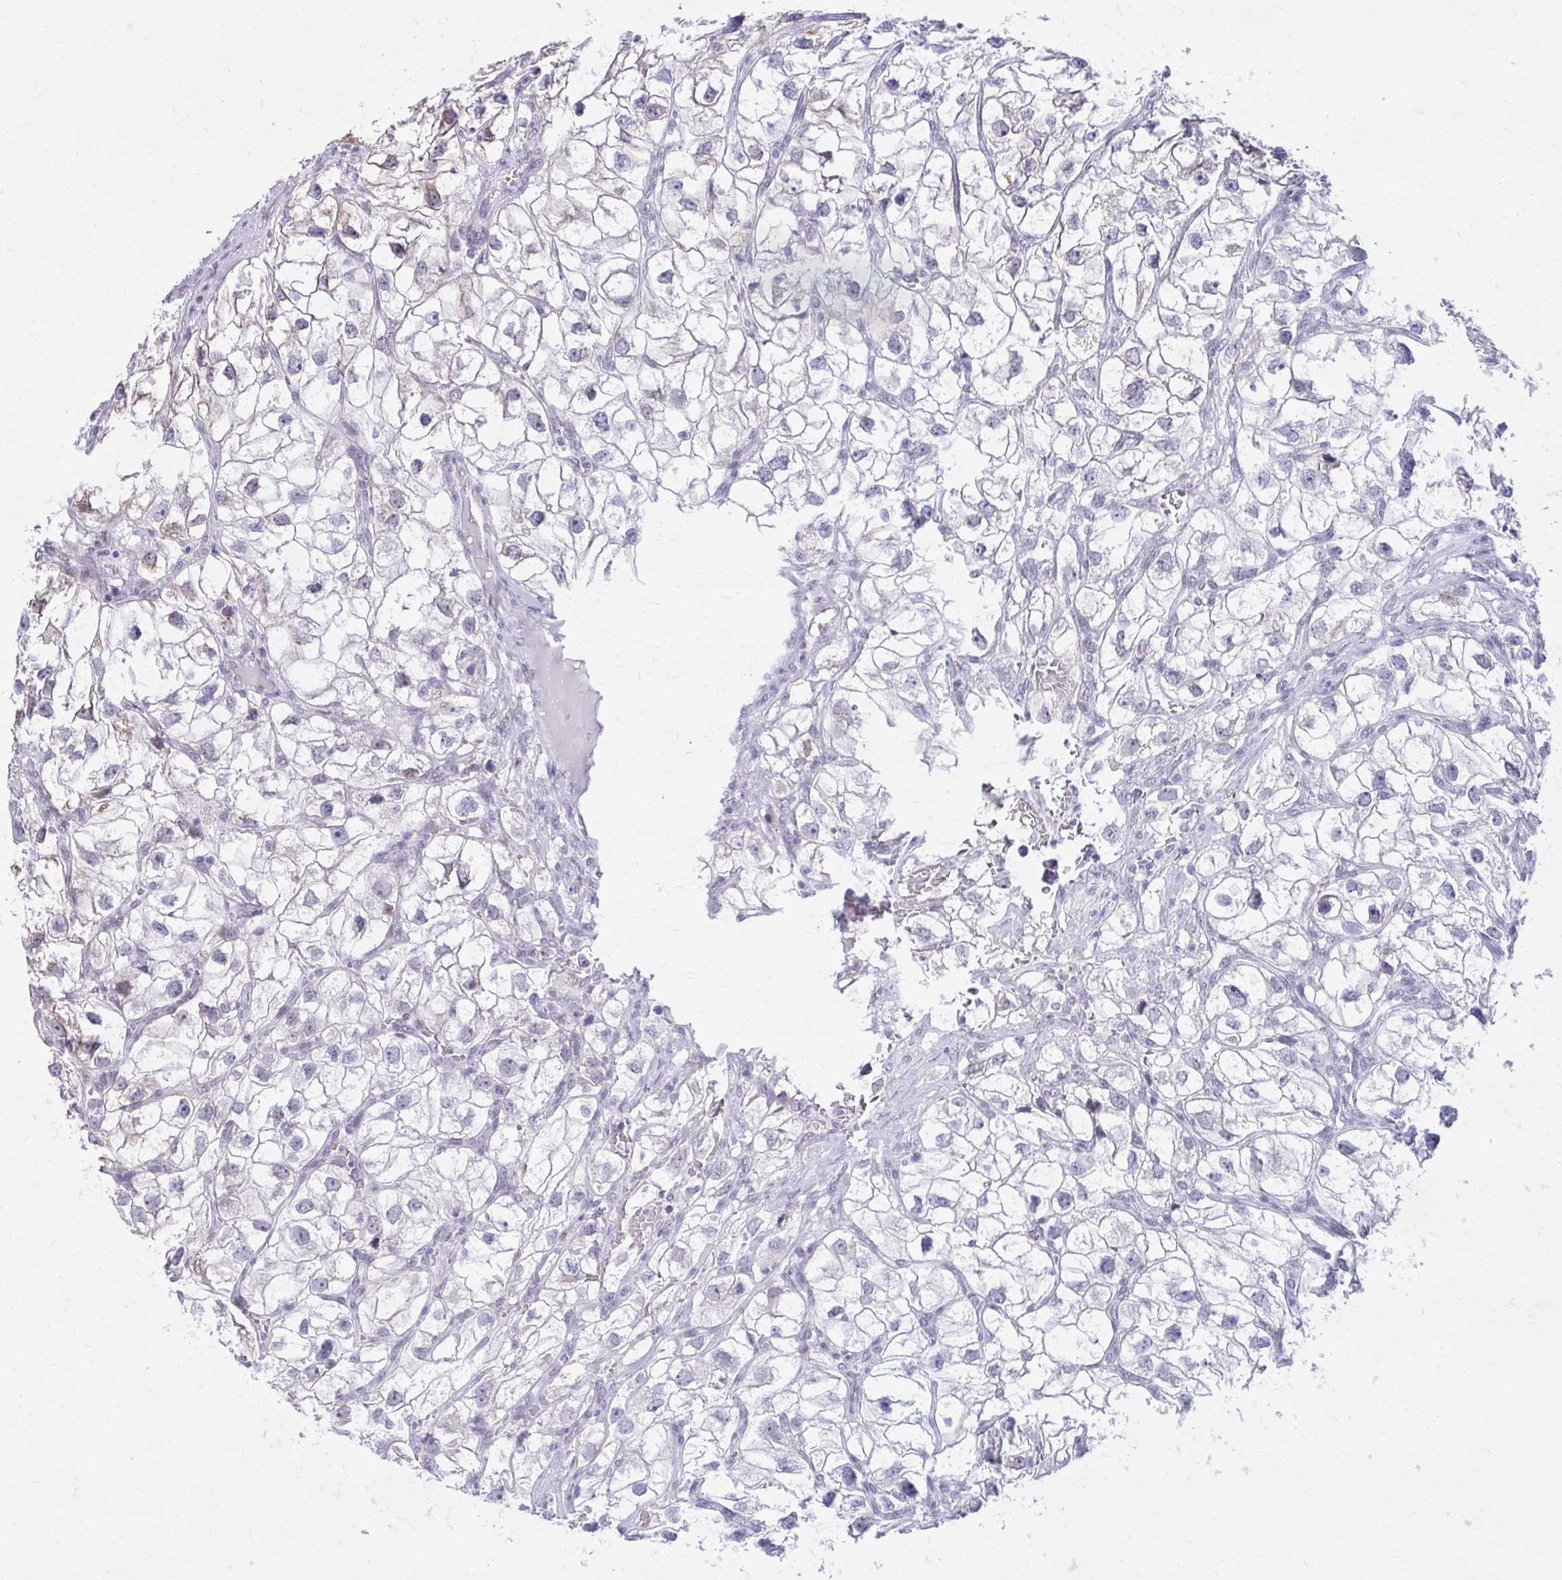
{"staining": {"intensity": "negative", "quantity": "none", "location": "none"}, "tissue": "renal cancer", "cell_type": "Tumor cells", "image_type": "cancer", "snomed": [{"axis": "morphology", "description": "Adenocarcinoma, NOS"}, {"axis": "topography", "description": "Kidney"}], "caption": "Immunohistochemistry micrograph of neoplastic tissue: human renal cancer stained with DAB (3,3'-diaminobenzidine) exhibits no significant protein staining in tumor cells.", "gene": "PROSER1", "patient": {"sex": "male", "age": 59}}